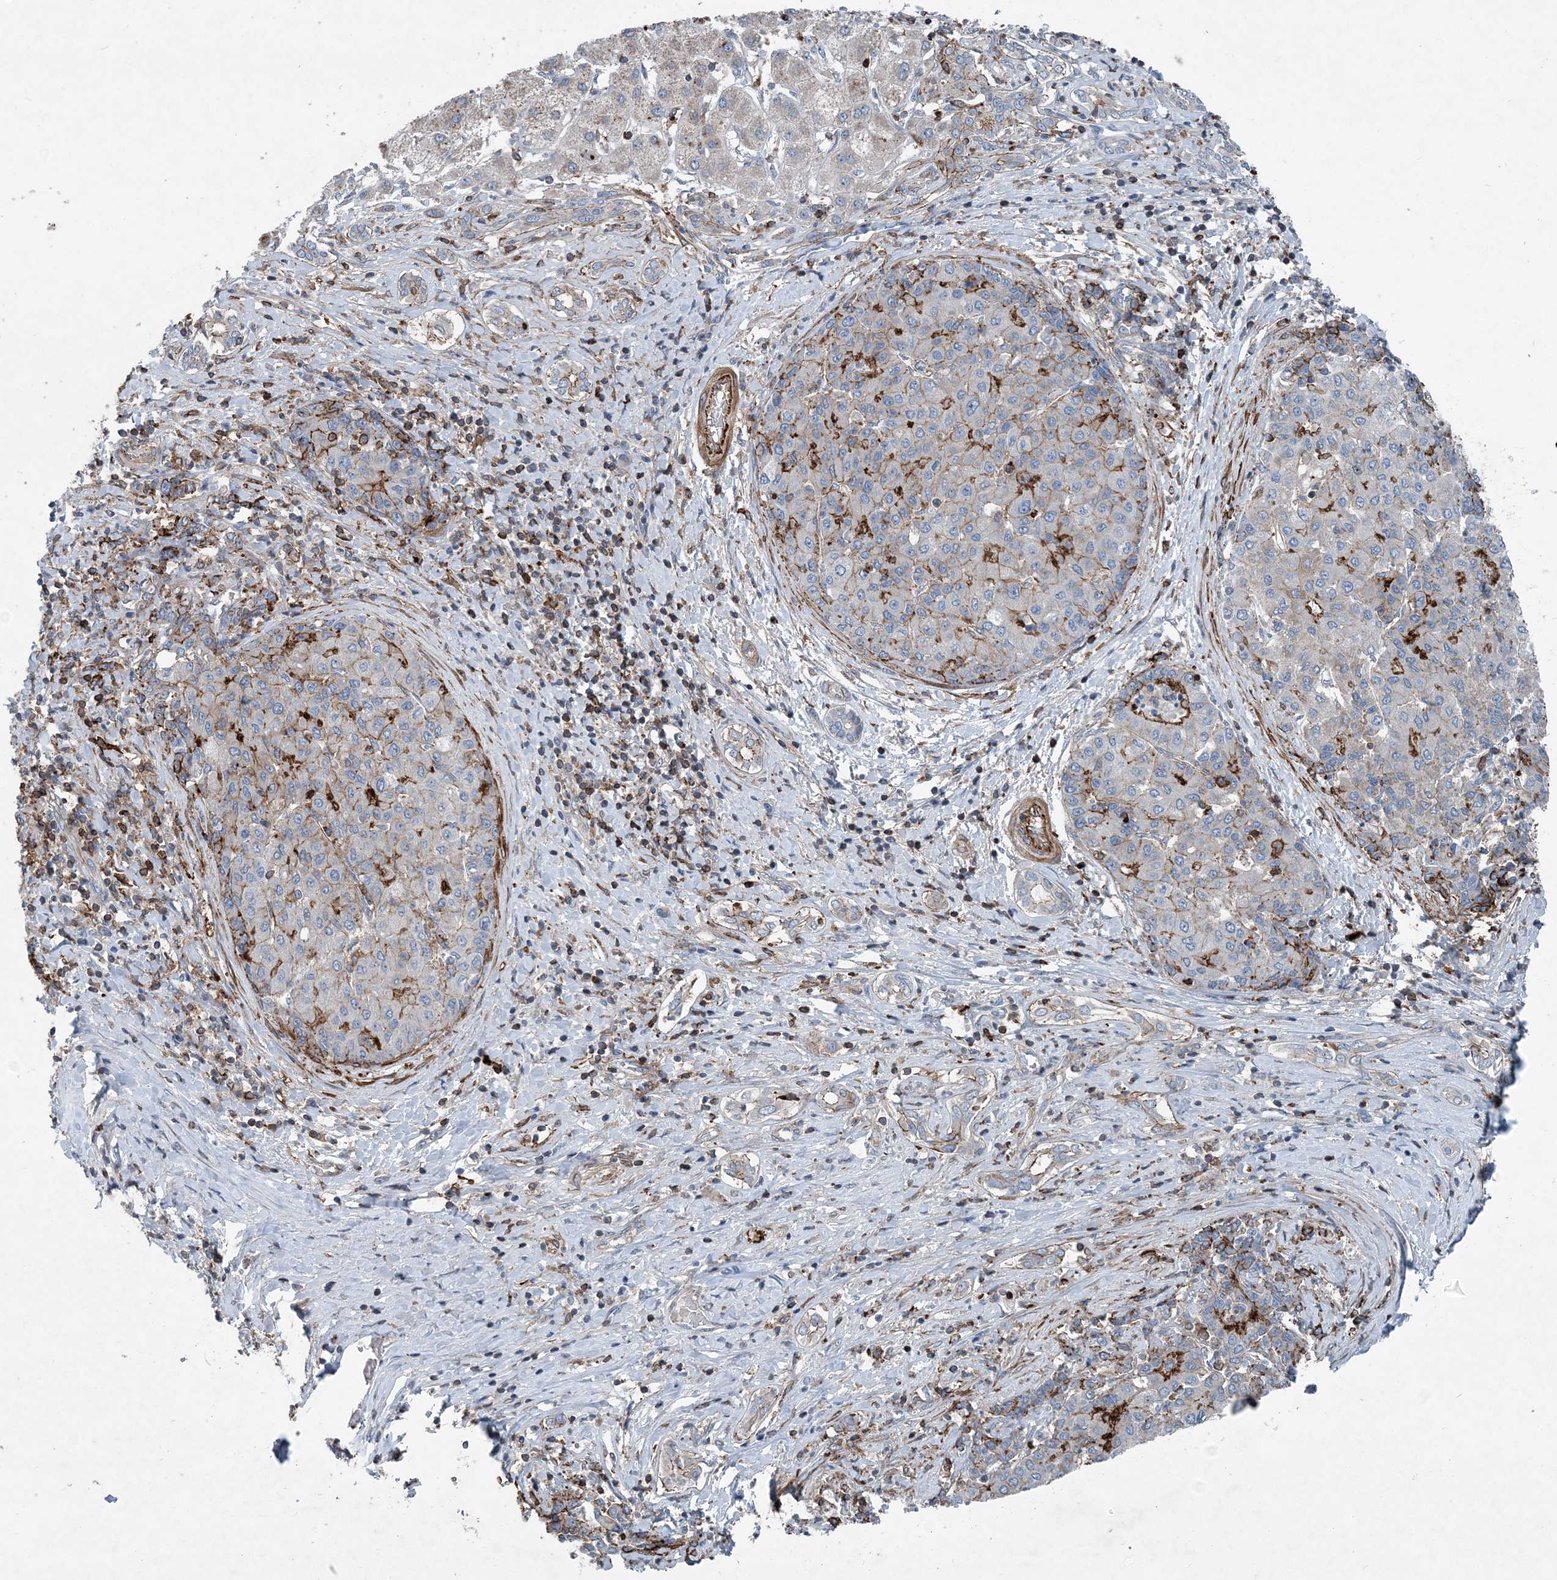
{"staining": {"intensity": "moderate", "quantity": "<25%", "location": "cytoplasmic/membranous"}, "tissue": "liver cancer", "cell_type": "Tumor cells", "image_type": "cancer", "snomed": [{"axis": "morphology", "description": "Carcinoma, Hepatocellular, NOS"}, {"axis": "topography", "description": "Liver"}], "caption": "Immunohistochemical staining of human liver cancer (hepatocellular carcinoma) reveals moderate cytoplasmic/membranous protein staining in approximately <25% of tumor cells.", "gene": "DGUOK", "patient": {"sex": "male", "age": 65}}